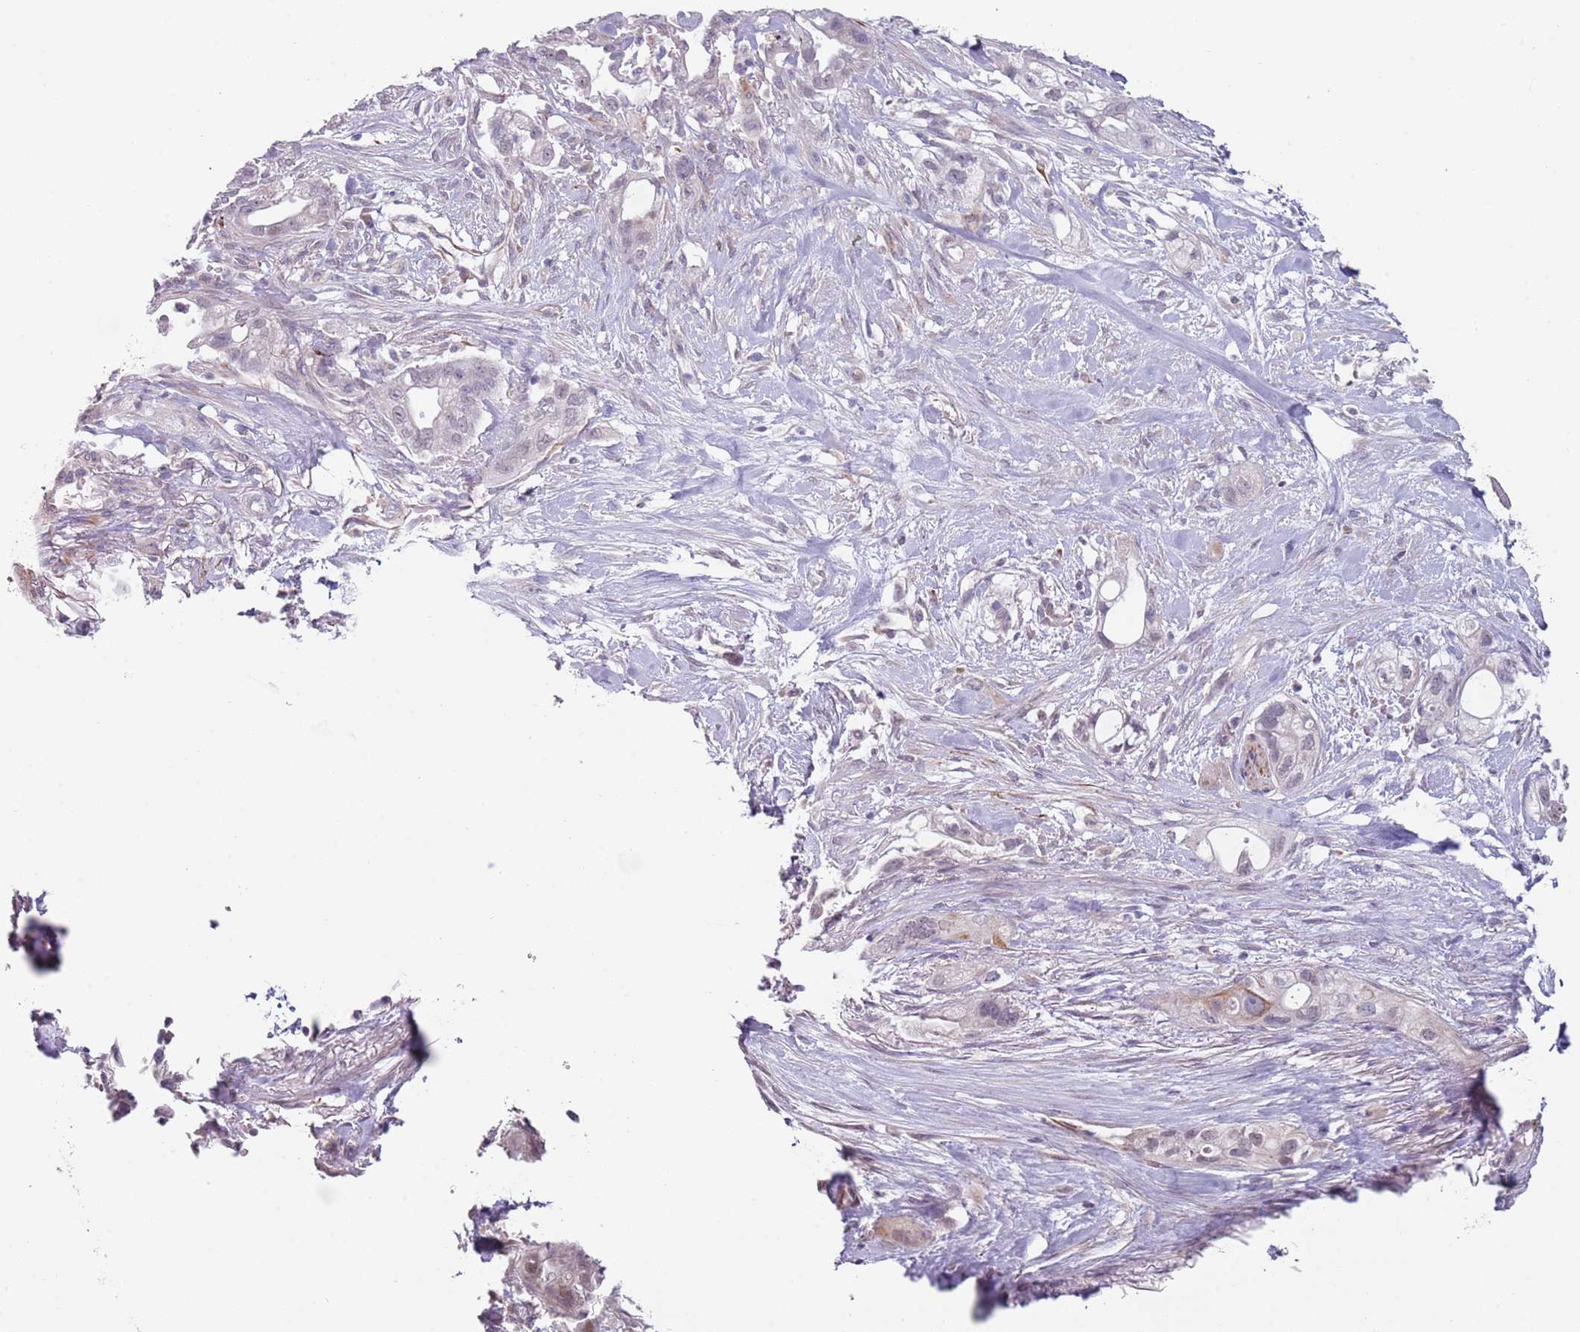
{"staining": {"intensity": "negative", "quantity": "none", "location": "none"}, "tissue": "pancreatic cancer", "cell_type": "Tumor cells", "image_type": "cancer", "snomed": [{"axis": "morphology", "description": "Adenocarcinoma, NOS"}, {"axis": "topography", "description": "Pancreas"}], "caption": "High magnification brightfield microscopy of pancreatic cancer stained with DAB (brown) and counterstained with hematoxylin (blue): tumor cells show no significant expression. (DAB (3,3'-diaminobenzidine) IHC, high magnification).", "gene": "NBPF3", "patient": {"sex": "male", "age": 44}}